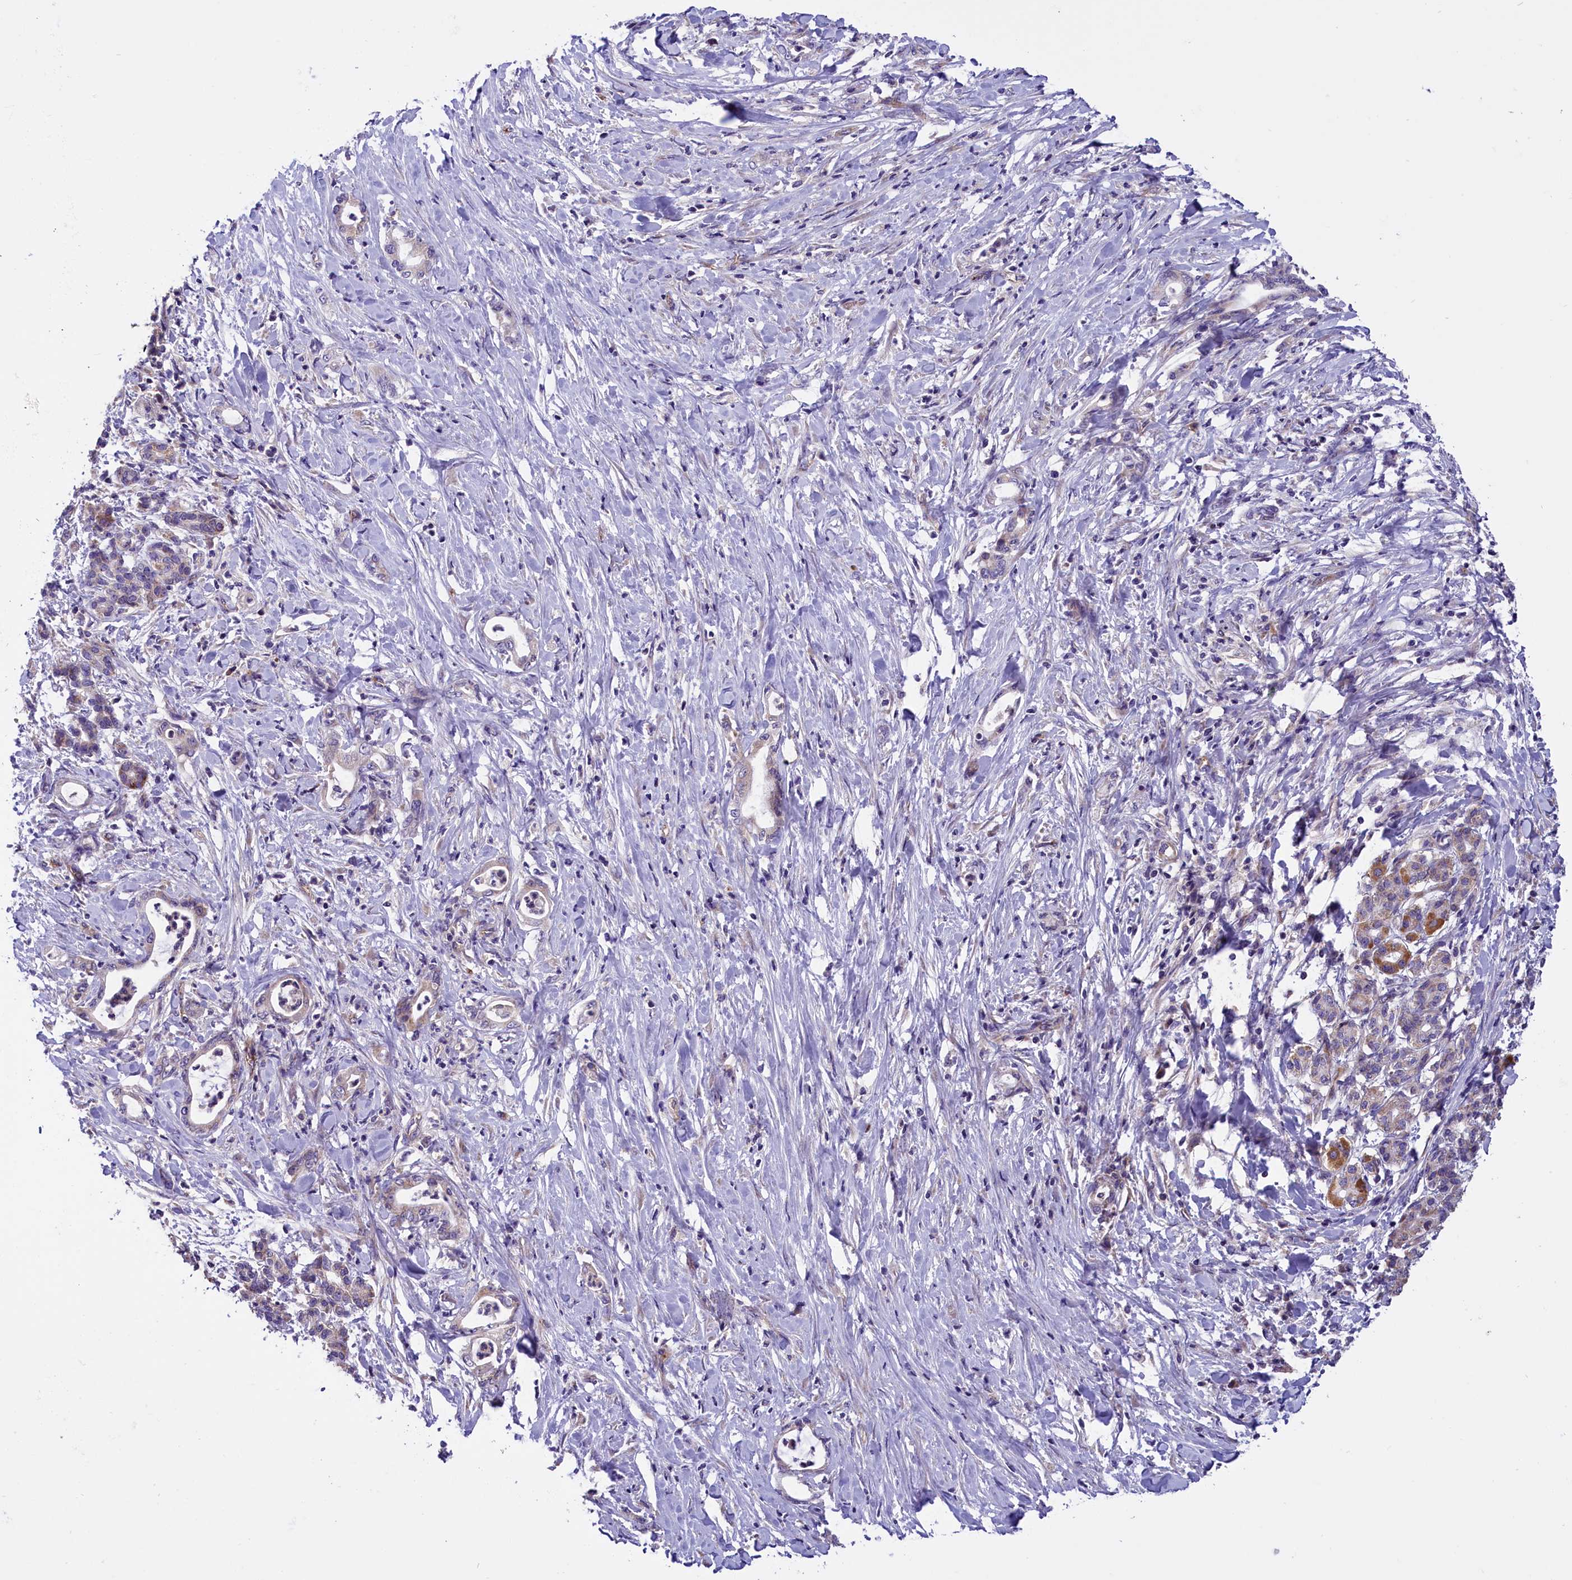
{"staining": {"intensity": "weak", "quantity": "<25%", "location": "cytoplasmic/membranous"}, "tissue": "pancreatic cancer", "cell_type": "Tumor cells", "image_type": "cancer", "snomed": [{"axis": "morphology", "description": "Normal tissue, NOS"}, {"axis": "morphology", "description": "Adenocarcinoma, NOS"}, {"axis": "topography", "description": "Pancreas"}], "caption": "DAB (3,3'-diaminobenzidine) immunohistochemical staining of human pancreatic adenocarcinoma demonstrates no significant staining in tumor cells.", "gene": "DNAJB9", "patient": {"sex": "female", "age": 55}}